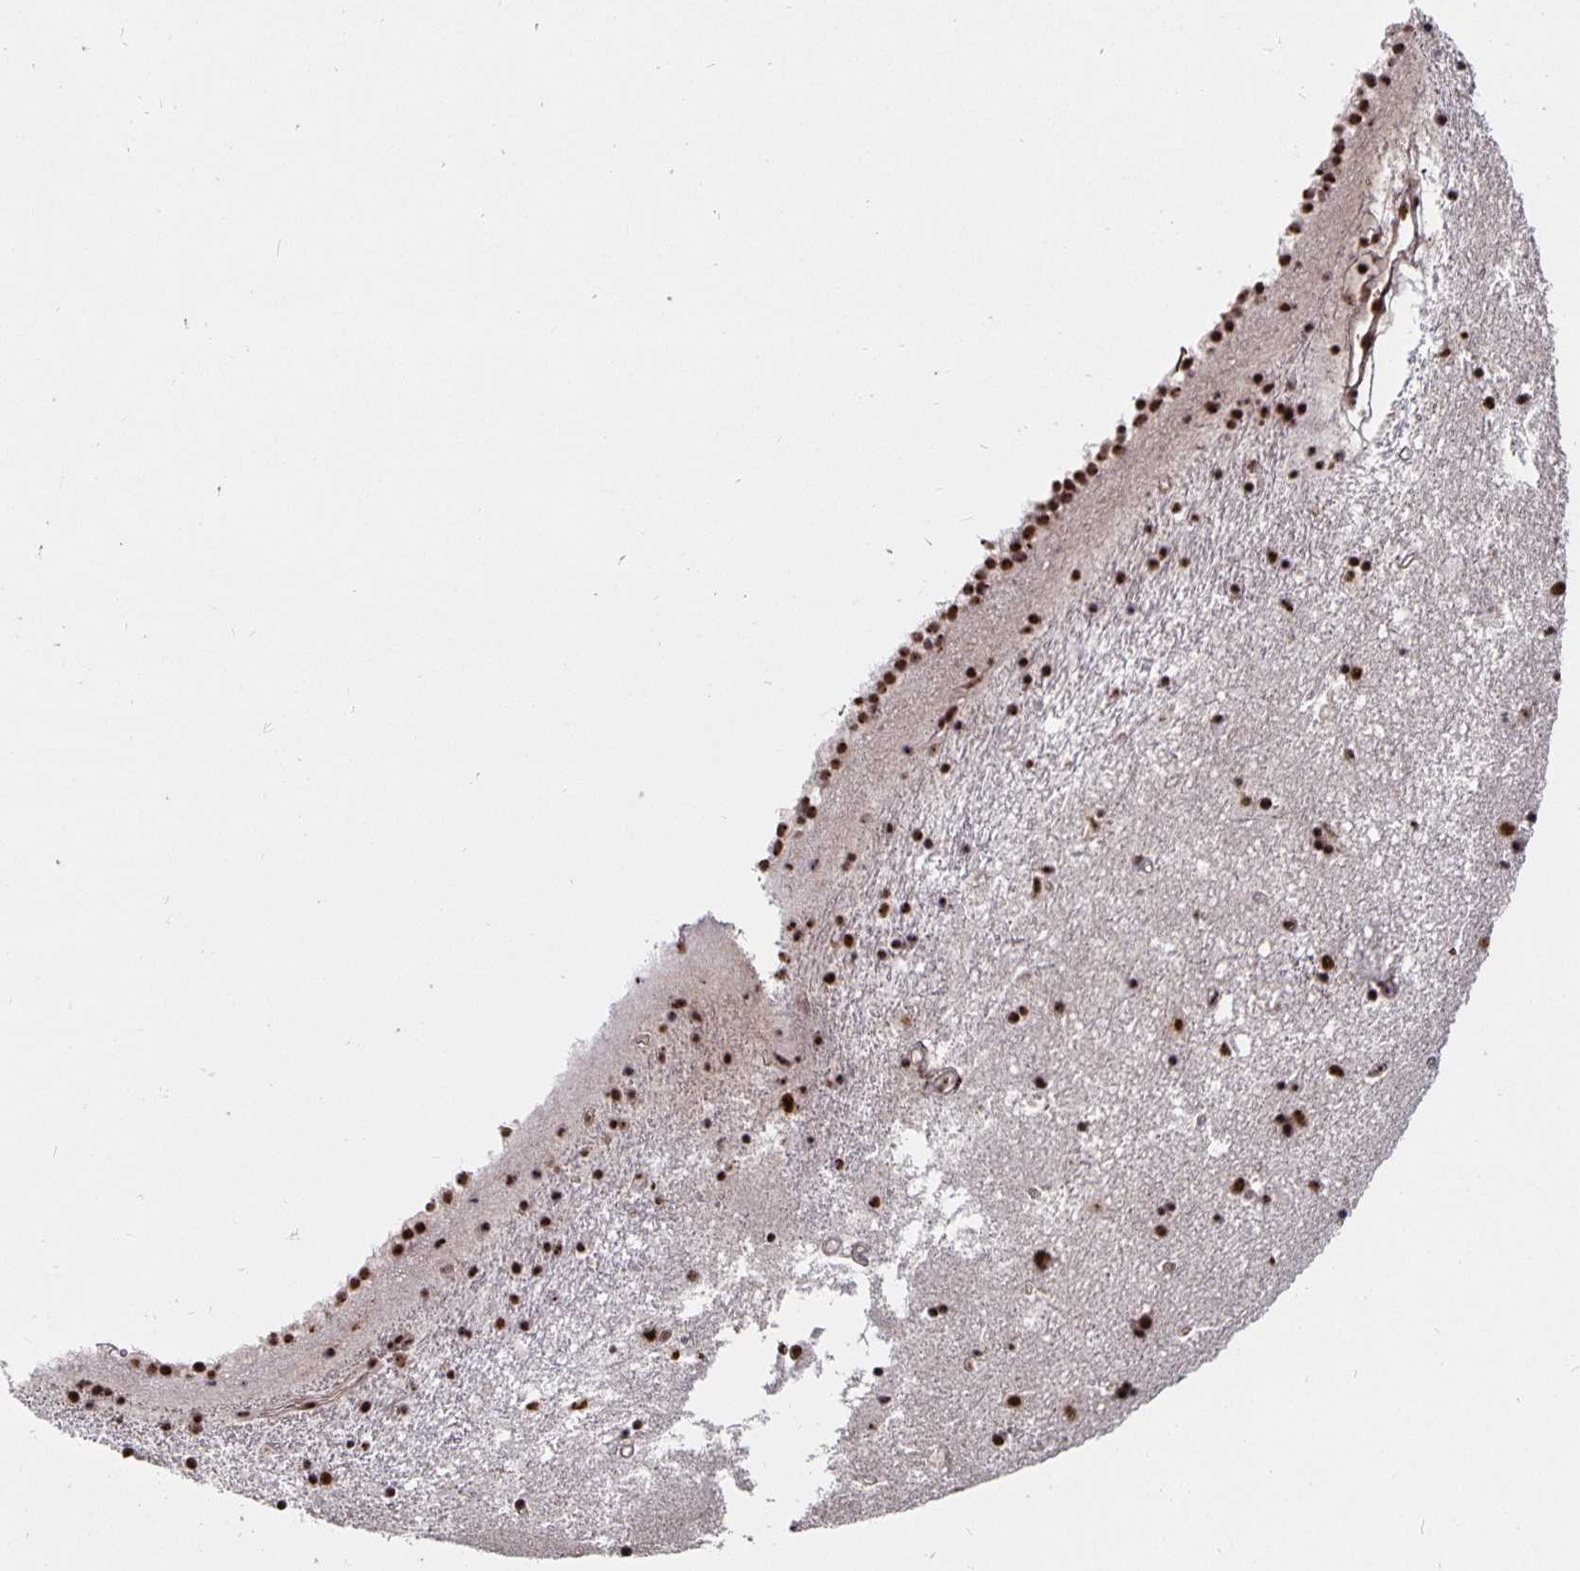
{"staining": {"intensity": "moderate", "quantity": ">75%", "location": "nuclear"}, "tissue": "caudate", "cell_type": "Glial cells", "image_type": "normal", "snomed": [{"axis": "morphology", "description": "Normal tissue, NOS"}, {"axis": "topography", "description": "Lateral ventricle wall"}], "caption": "About >75% of glial cells in normal caudate display moderate nuclear protein expression as visualized by brown immunohistochemical staining.", "gene": "LAS1L", "patient": {"sex": "female", "age": 71}}